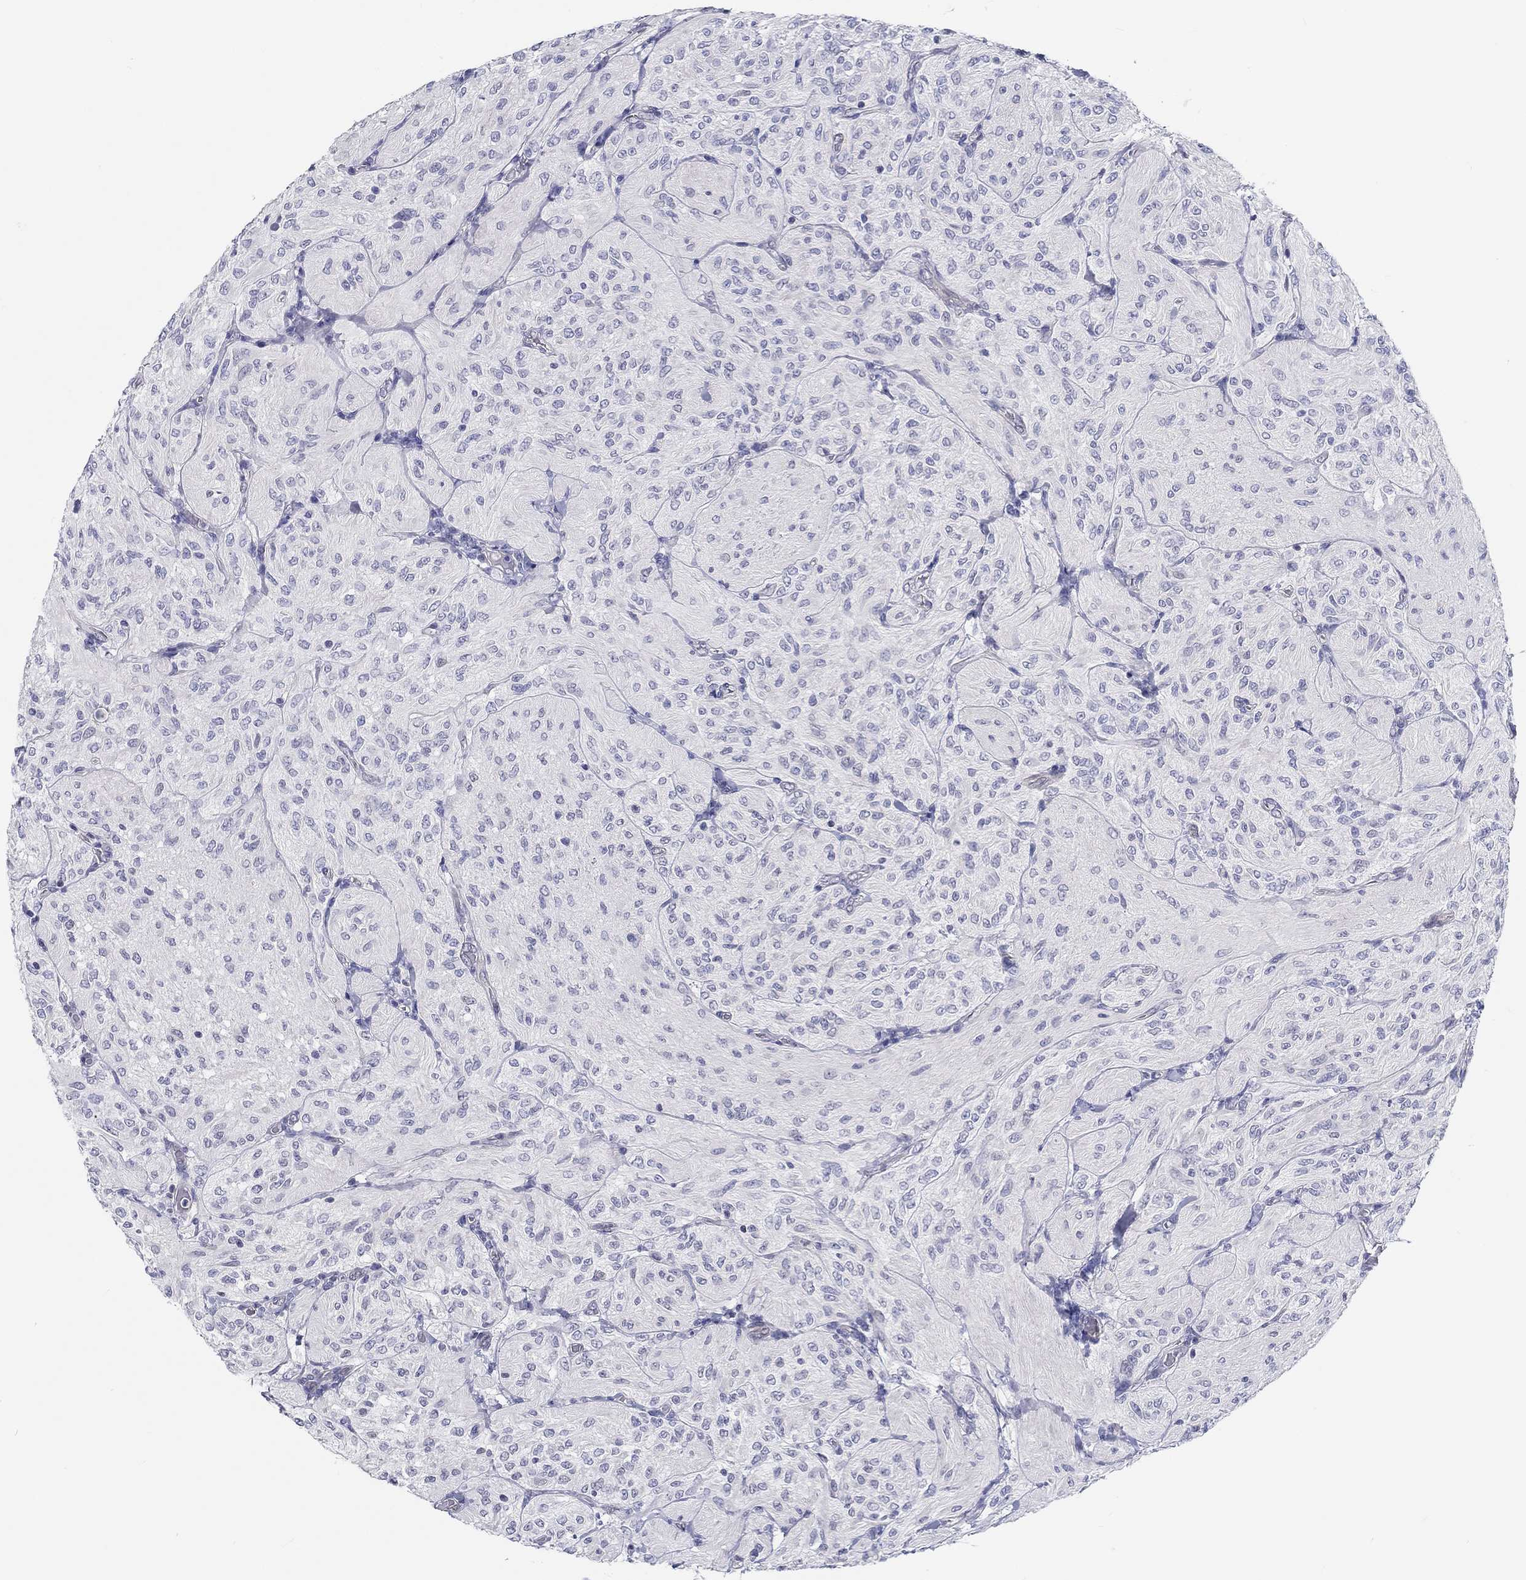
{"staining": {"intensity": "negative", "quantity": "none", "location": "none"}, "tissue": "glioma", "cell_type": "Tumor cells", "image_type": "cancer", "snomed": [{"axis": "morphology", "description": "Glioma, malignant, Low grade"}, {"axis": "topography", "description": "Brain"}], "caption": "Tumor cells show no significant protein expression in glioma.", "gene": "CRYGD", "patient": {"sex": "male", "age": 3}}